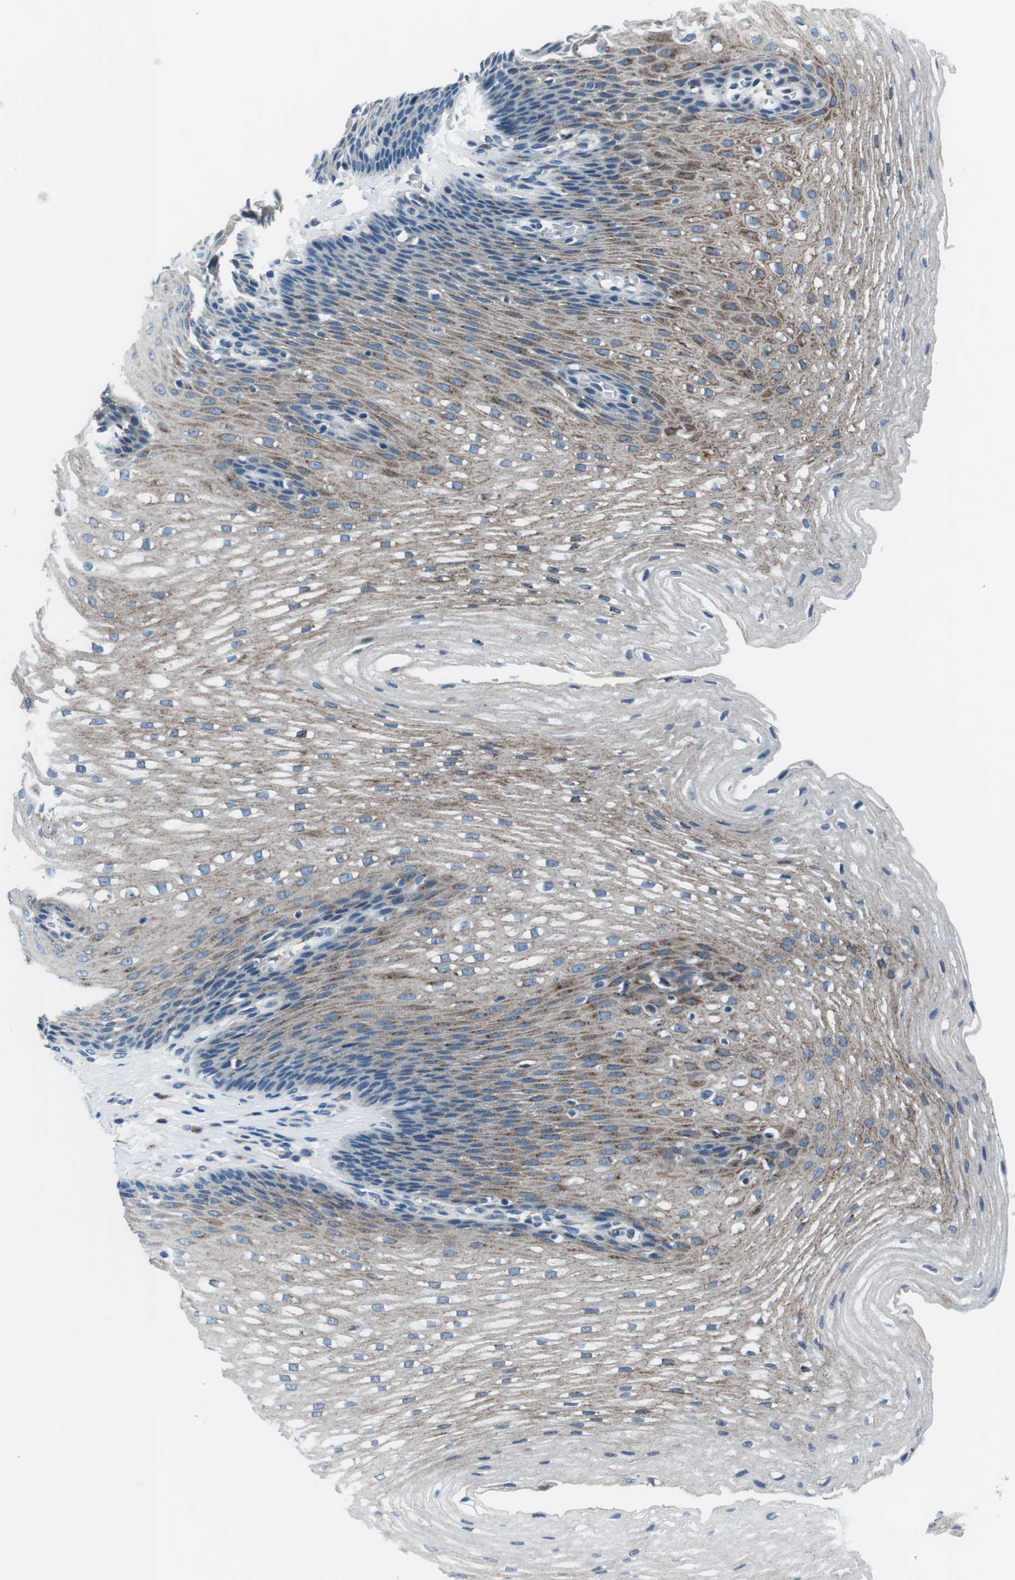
{"staining": {"intensity": "moderate", "quantity": "25%-75%", "location": "cytoplasmic/membranous"}, "tissue": "esophagus", "cell_type": "Squamous epithelial cells", "image_type": "normal", "snomed": [{"axis": "morphology", "description": "Normal tissue, NOS"}, {"axis": "topography", "description": "Esophagus"}], "caption": "Esophagus stained for a protein reveals moderate cytoplasmic/membranous positivity in squamous epithelial cells. Using DAB (3,3'-diaminobenzidine) (brown) and hematoxylin (blue) stains, captured at high magnification using brightfield microscopy.", "gene": "NUCB2", "patient": {"sex": "male", "age": 48}}